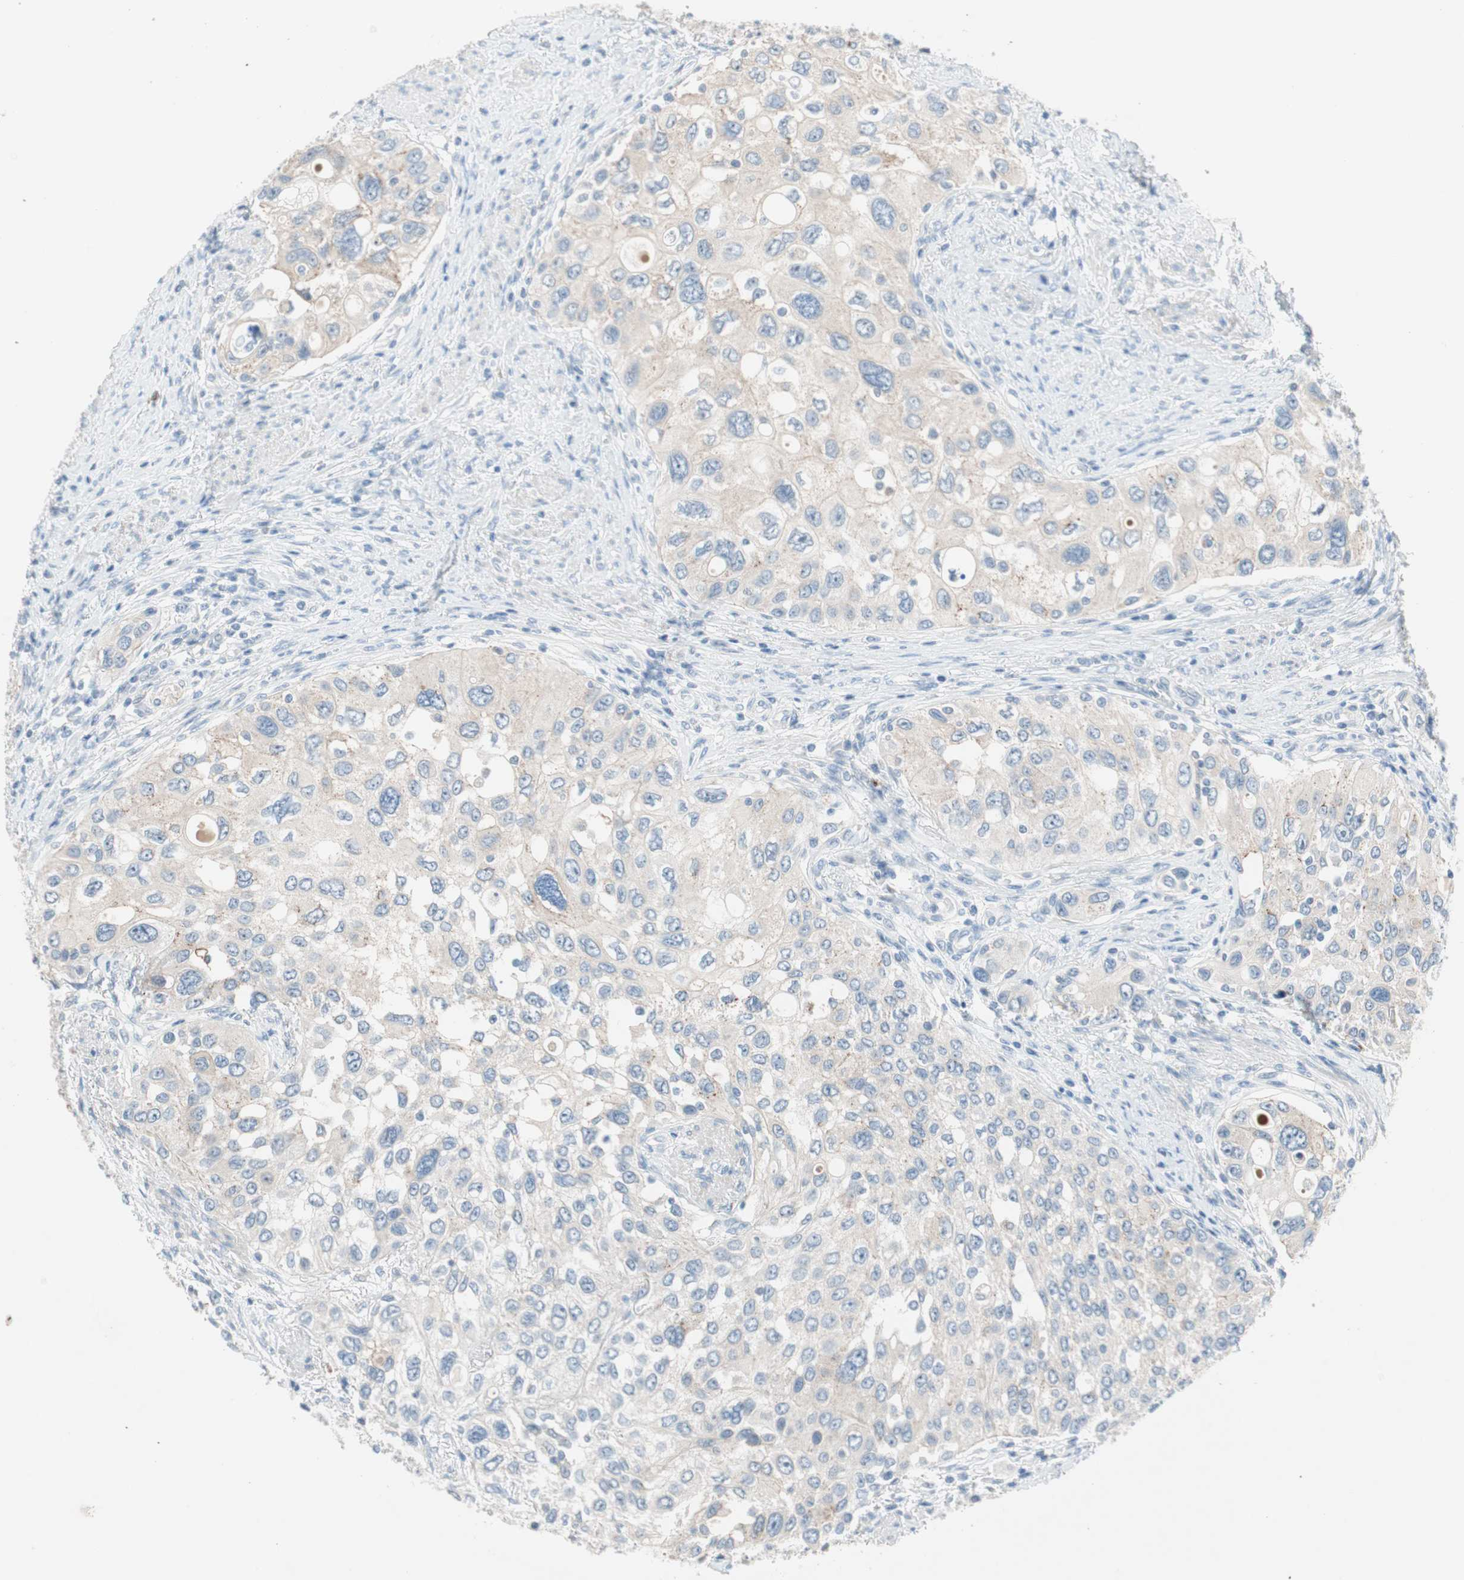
{"staining": {"intensity": "weak", "quantity": "<25%", "location": "cytoplasmic/membranous"}, "tissue": "urothelial cancer", "cell_type": "Tumor cells", "image_type": "cancer", "snomed": [{"axis": "morphology", "description": "Urothelial carcinoma, High grade"}, {"axis": "topography", "description": "Urinary bladder"}], "caption": "A high-resolution histopathology image shows IHC staining of urothelial cancer, which shows no significant expression in tumor cells.", "gene": "PDZK1", "patient": {"sex": "female", "age": 56}}